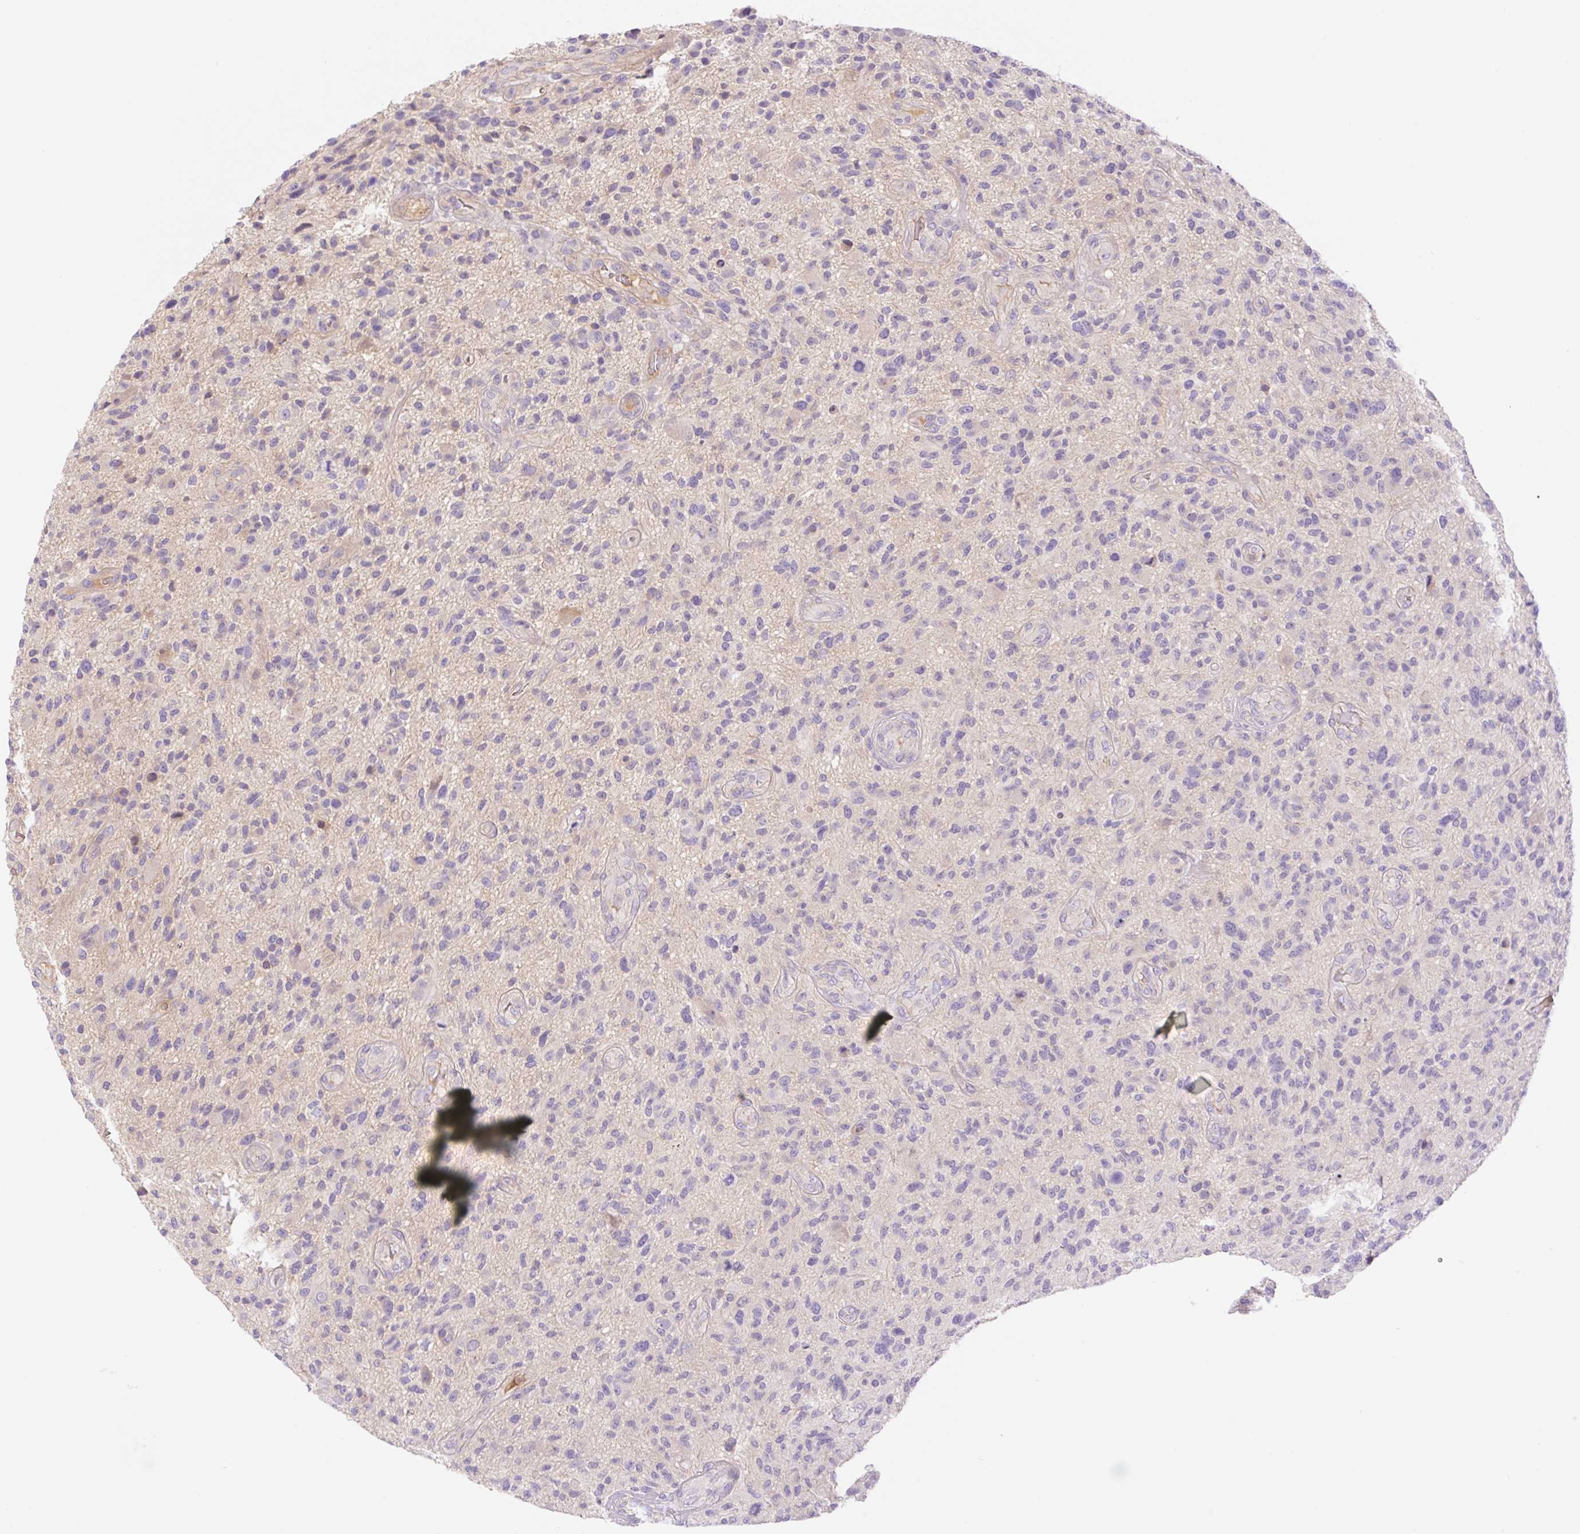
{"staining": {"intensity": "negative", "quantity": "none", "location": "none"}, "tissue": "glioma", "cell_type": "Tumor cells", "image_type": "cancer", "snomed": [{"axis": "morphology", "description": "Glioma, malignant, High grade"}, {"axis": "topography", "description": "Brain"}], "caption": "This photomicrograph is of malignant glioma (high-grade) stained with immunohistochemistry (IHC) to label a protein in brown with the nuclei are counter-stained blue. There is no staining in tumor cells. (Stains: DAB immunohistochemistry (IHC) with hematoxylin counter stain, Microscopy: brightfield microscopy at high magnification).", "gene": "DENND5A", "patient": {"sex": "male", "age": 47}}